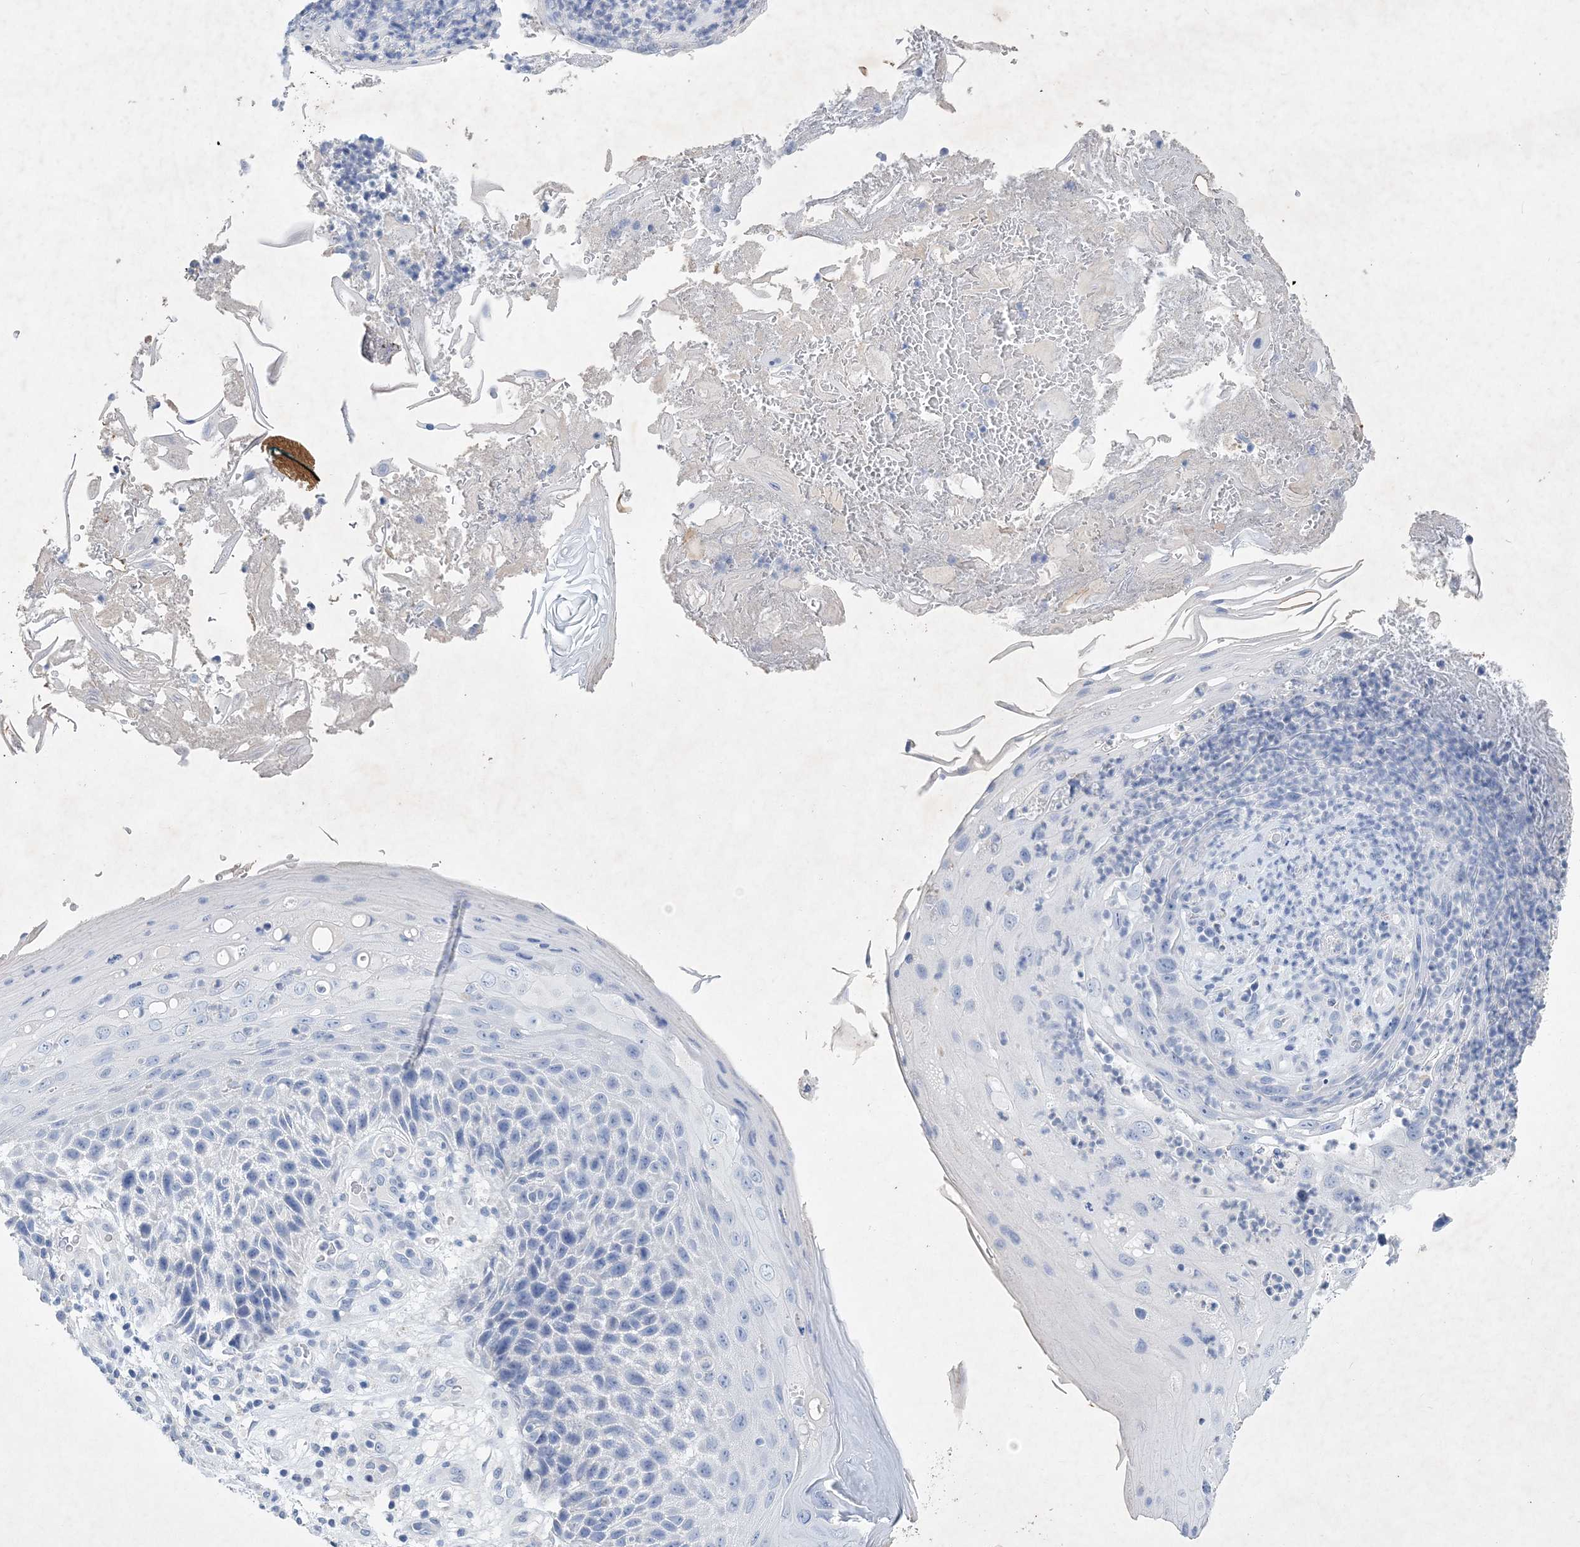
{"staining": {"intensity": "negative", "quantity": "none", "location": "none"}, "tissue": "skin cancer", "cell_type": "Tumor cells", "image_type": "cancer", "snomed": [{"axis": "morphology", "description": "Squamous cell carcinoma, NOS"}, {"axis": "topography", "description": "Skin"}], "caption": "Human squamous cell carcinoma (skin) stained for a protein using immunohistochemistry displays no expression in tumor cells.", "gene": "COPS8", "patient": {"sex": "female", "age": 88}}